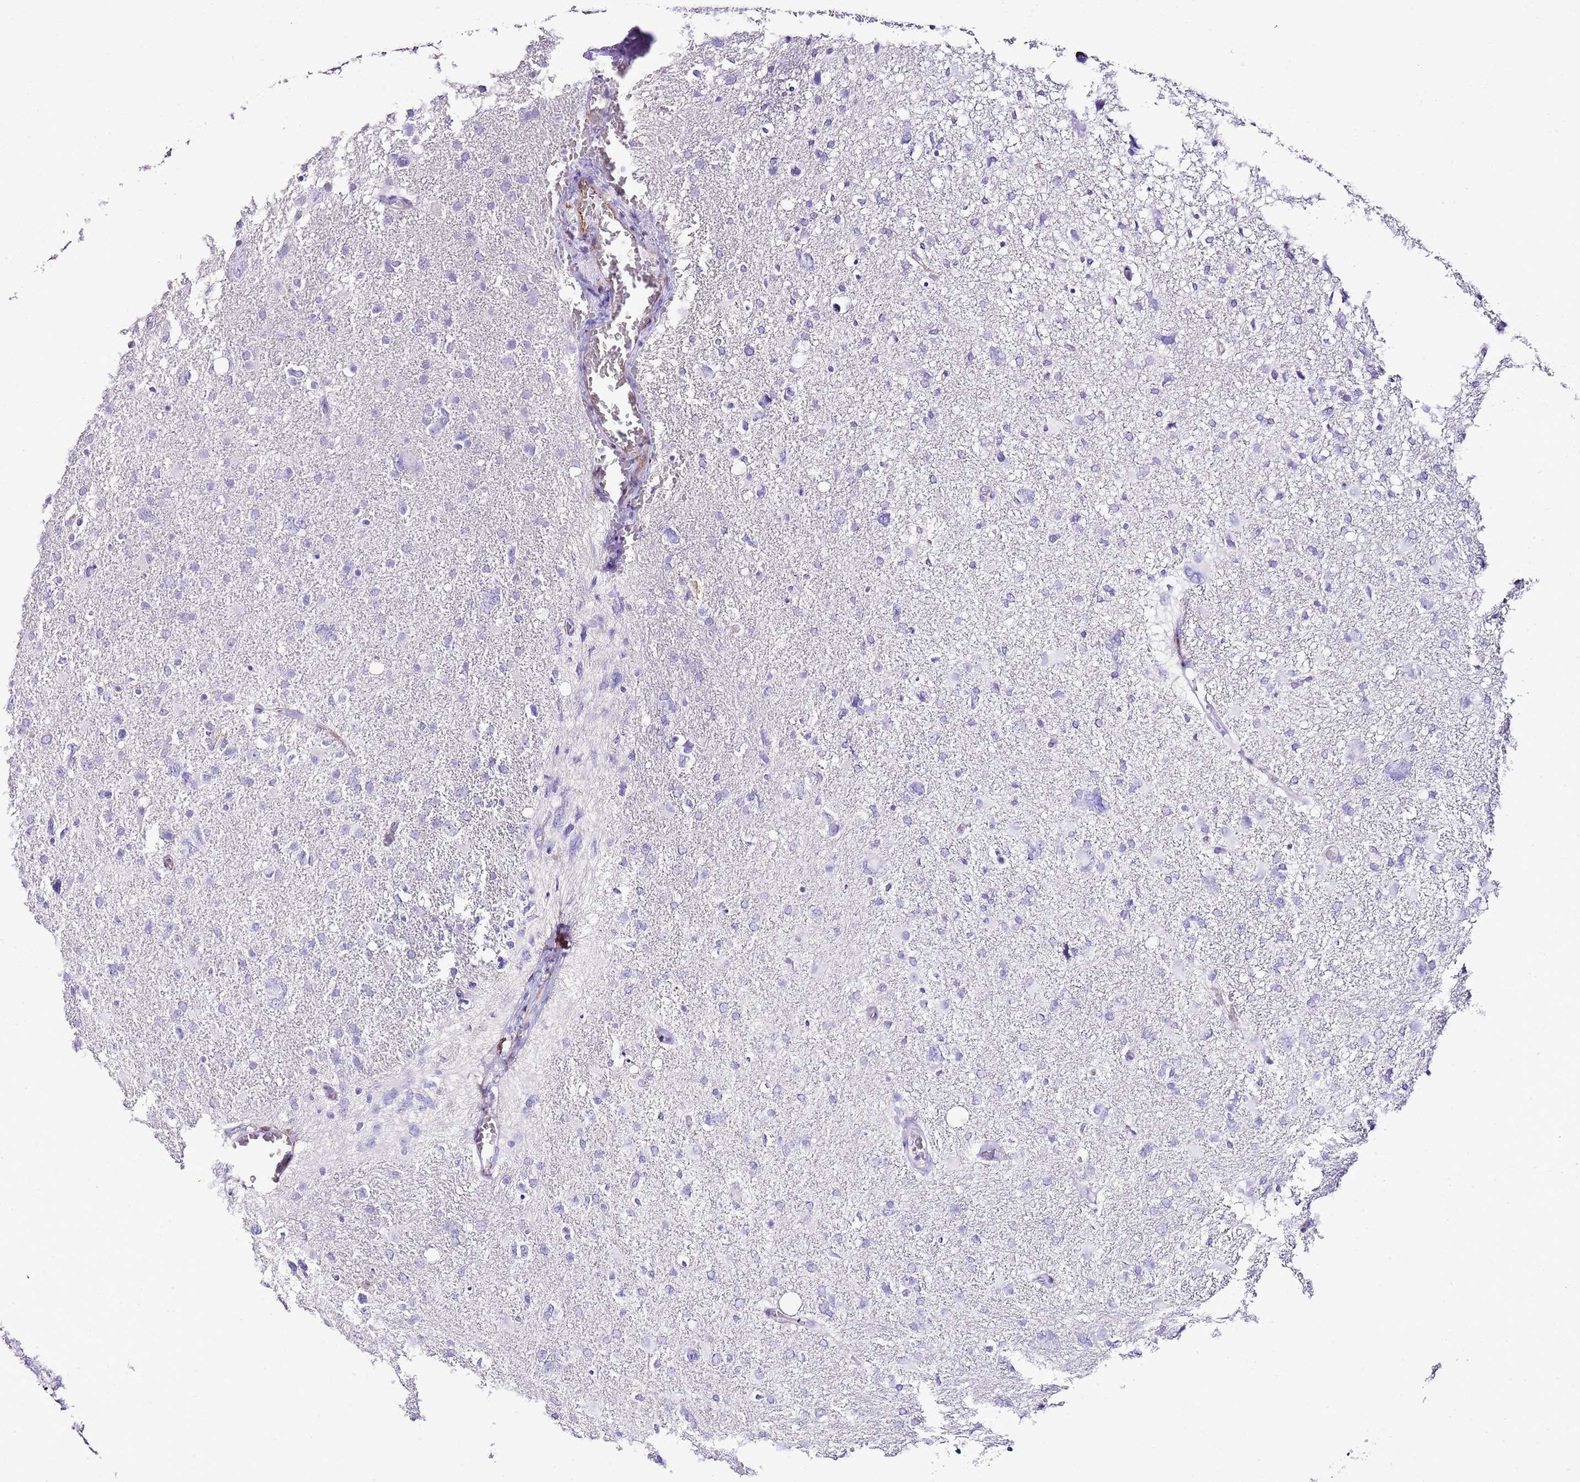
{"staining": {"intensity": "negative", "quantity": "none", "location": "none"}, "tissue": "glioma", "cell_type": "Tumor cells", "image_type": "cancer", "snomed": [{"axis": "morphology", "description": "Glioma, malignant, High grade"}, {"axis": "topography", "description": "Brain"}], "caption": "Protein analysis of malignant high-grade glioma exhibits no significant expression in tumor cells.", "gene": "ALDH3A1", "patient": {"sex": "male", "age": 61}}